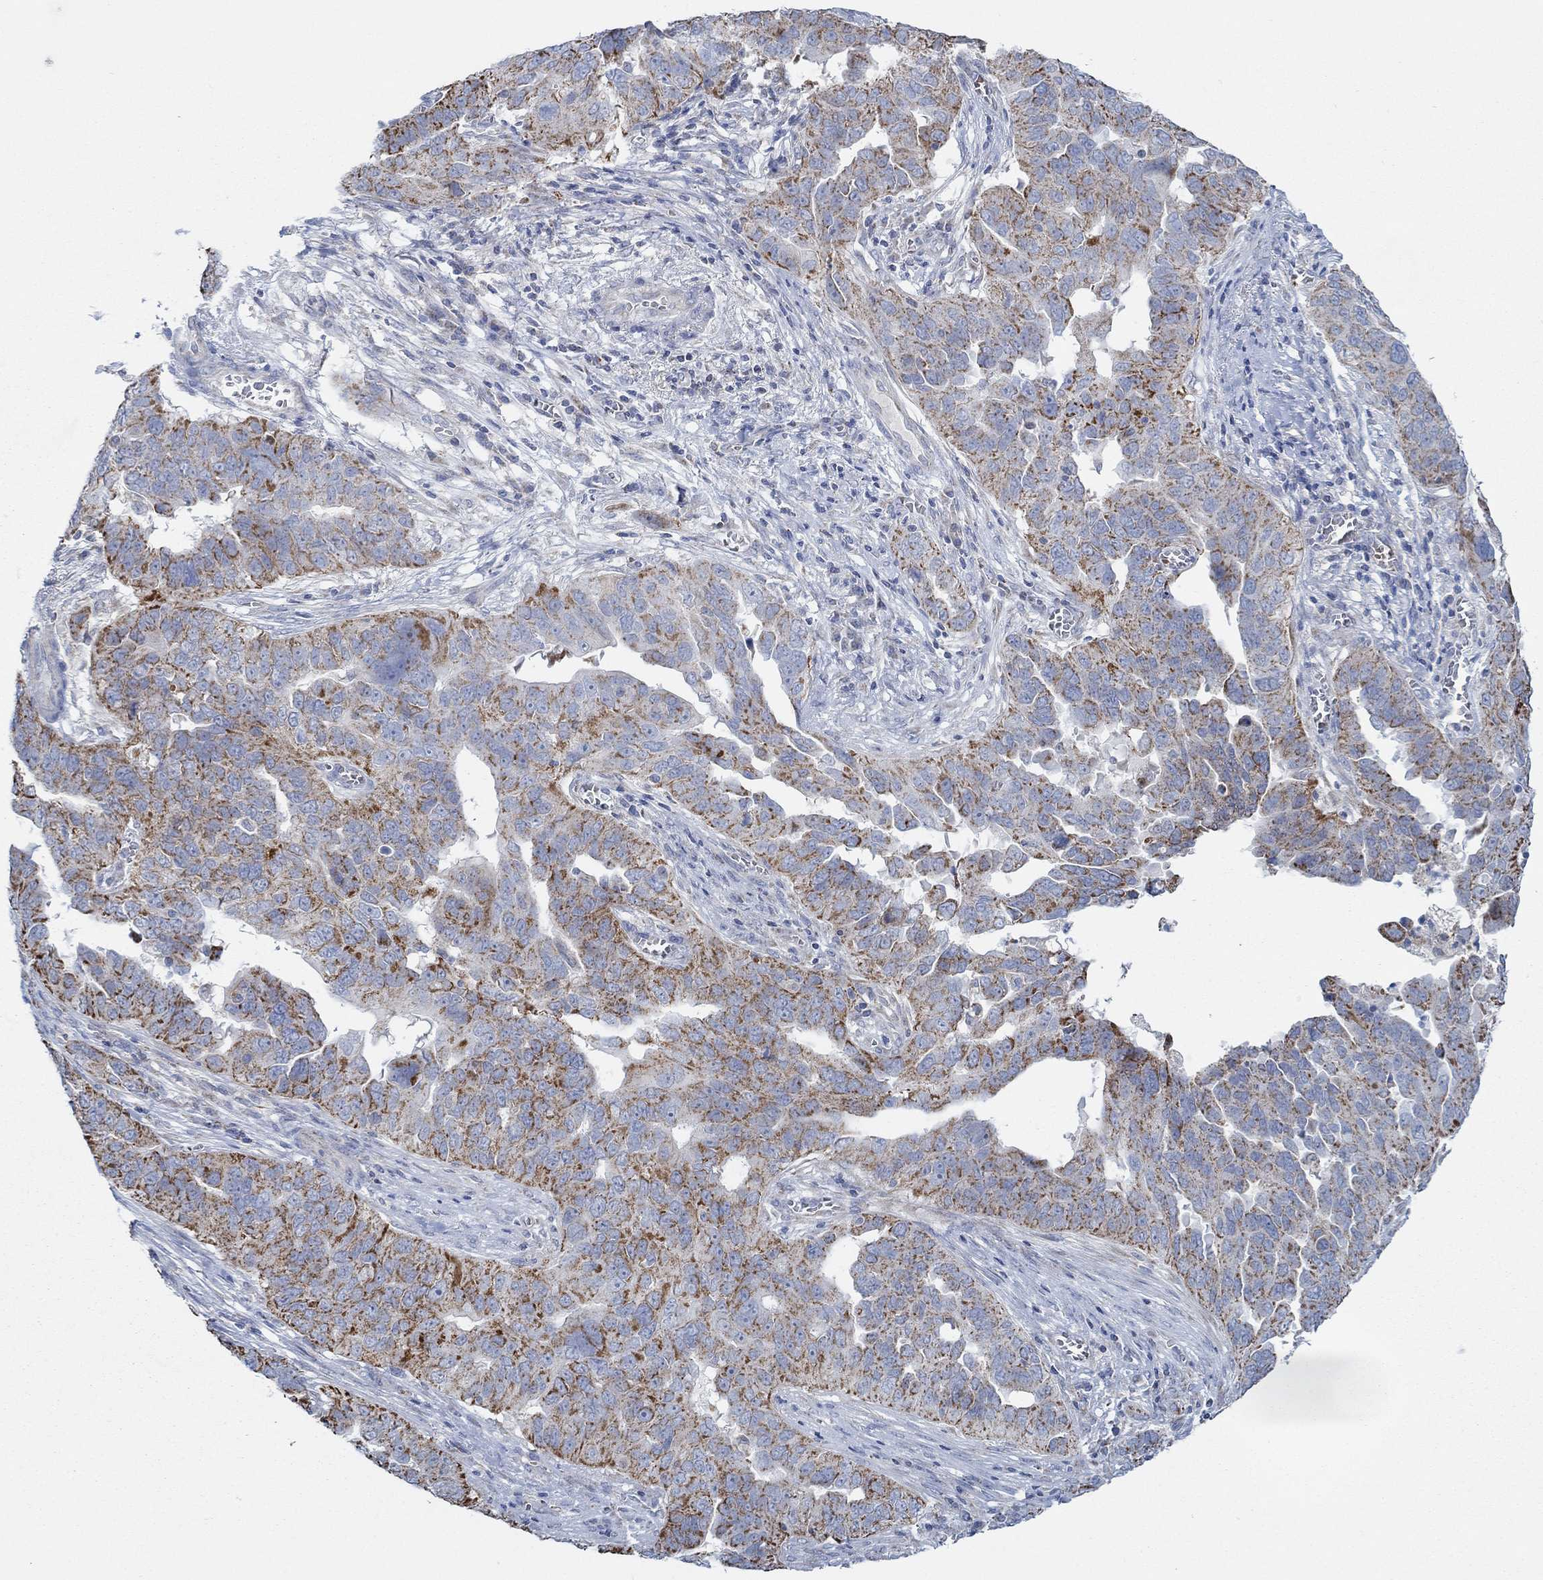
{"staining": {"intensity": "strong", "quantity": "25%-75%", "location": "cytoplasmic/membranous"}, "tissue": "ovarian cancer", "cell_type": "Tumor cells", "image_type": "cancer", "snomed": [{"axis": "morphology", "description": "Carcinoma, endometroid"}, {"axis": "topography", "description": "Soft tissue"}, {"axis": "topography", "description": "Ovary"}], "caption": "High-magnification brightfield microscopy of ovarian endometroid carcinoma stained with DAB (3,3'-diaminobenzidine) (brown) and counterstained with hematoxylin (blue). tumor cells exhibit strong cytoplasmic/membranous staining is appreciated in approximately25%-75% of cells.", "gene": "GLOD5", "patient": {"sex": "female", "age": 52}}